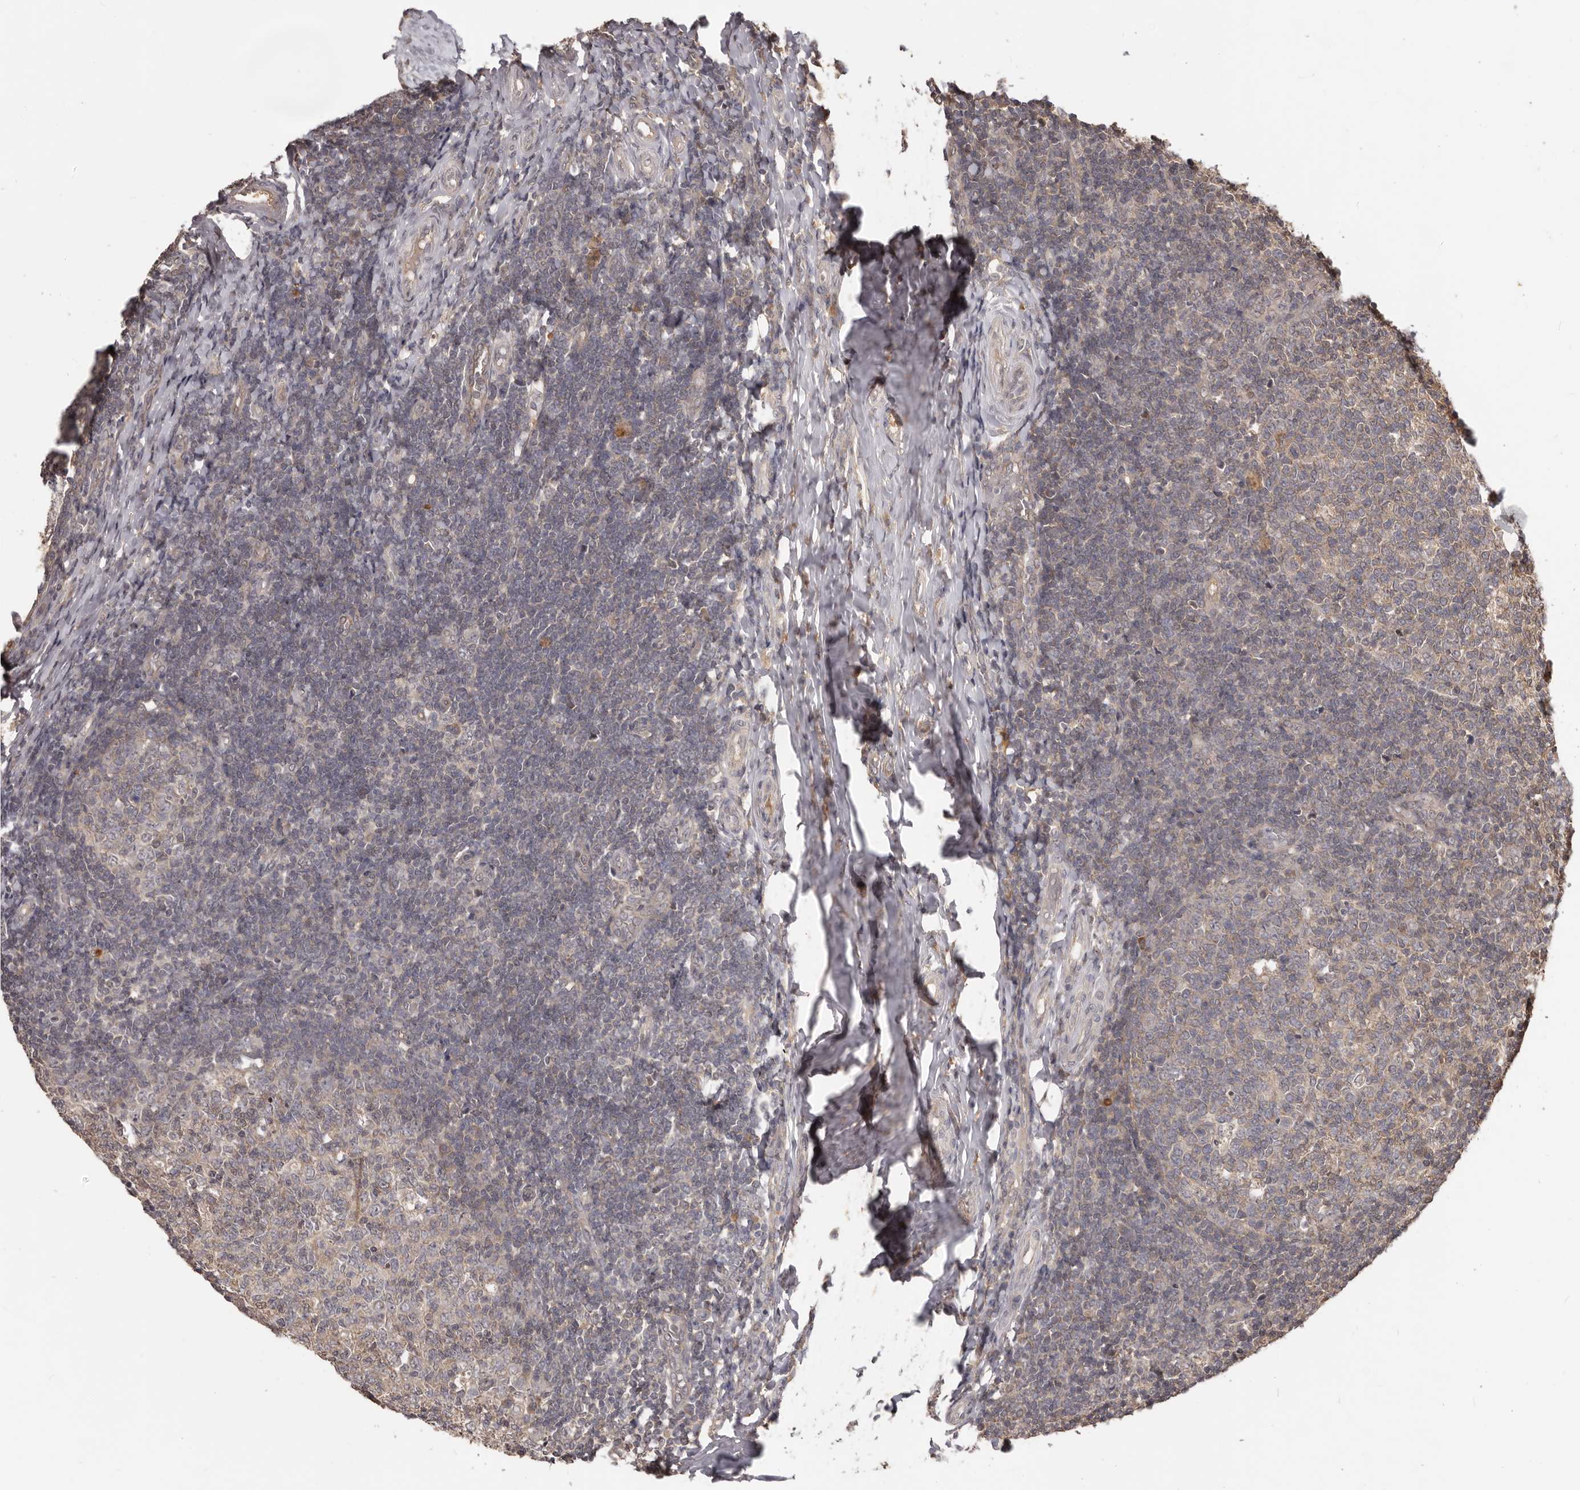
{"staining": {"intensity": "weak", "quantity": "<25%", "location": "cytoplasmic/membranous"}, "tissue": "tonsil", "cell_type": "Germinal center cells", "image_type": "normal", "snomed": [{"axis": "morphology", "description": "Normal tissue, NOS"}, {"axis": "topography", "description": "Tonsil"}], "caption": "The photomicrograph reveals no staining of germinal center cells in unremarkable tonsil.", "gene": "MTO1", "patient": {"sex": "female", "age": 19}}